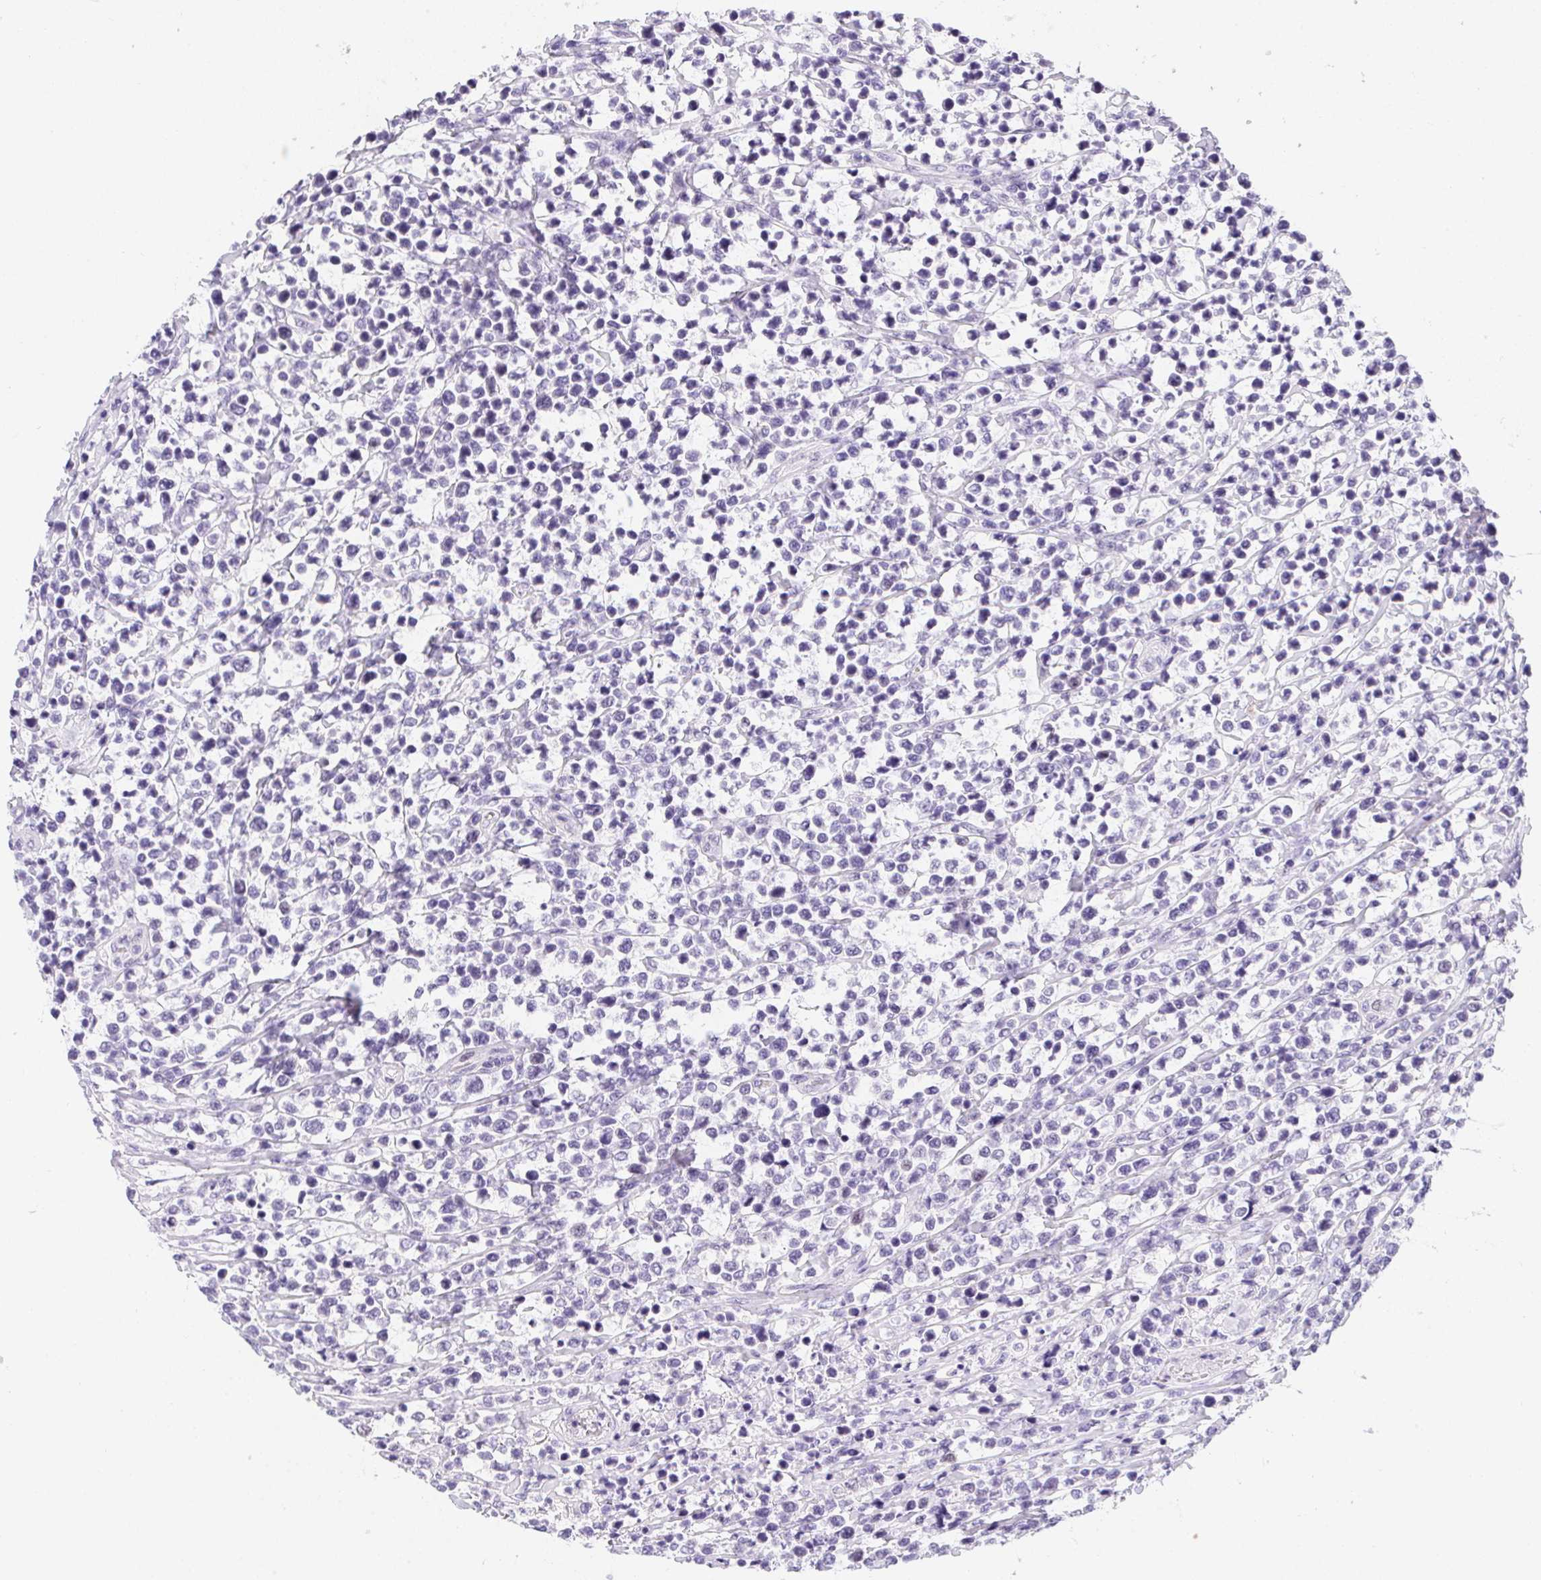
{"staining": {"intensity": "negative", "quantity": "none", "location": "none"}, "tissue": "lymphoma", "cell_type": "Tumor cells", "image_type": "cancer", "snomed": [{"axis": "morphology", "description": "Malignant lymphoma, non-Hodgkin's type, High grade"}, {"axis": "topography", "description": "Soft tissue"}], "caption": "Lymphoma was stained to show a protein in brown. There is no significant expression in tumor cells. (Brightfield microscopy of DAB IHC at high magnification).", "gene": "HELLS", "patient": {"sex": "female", "age": 56}}